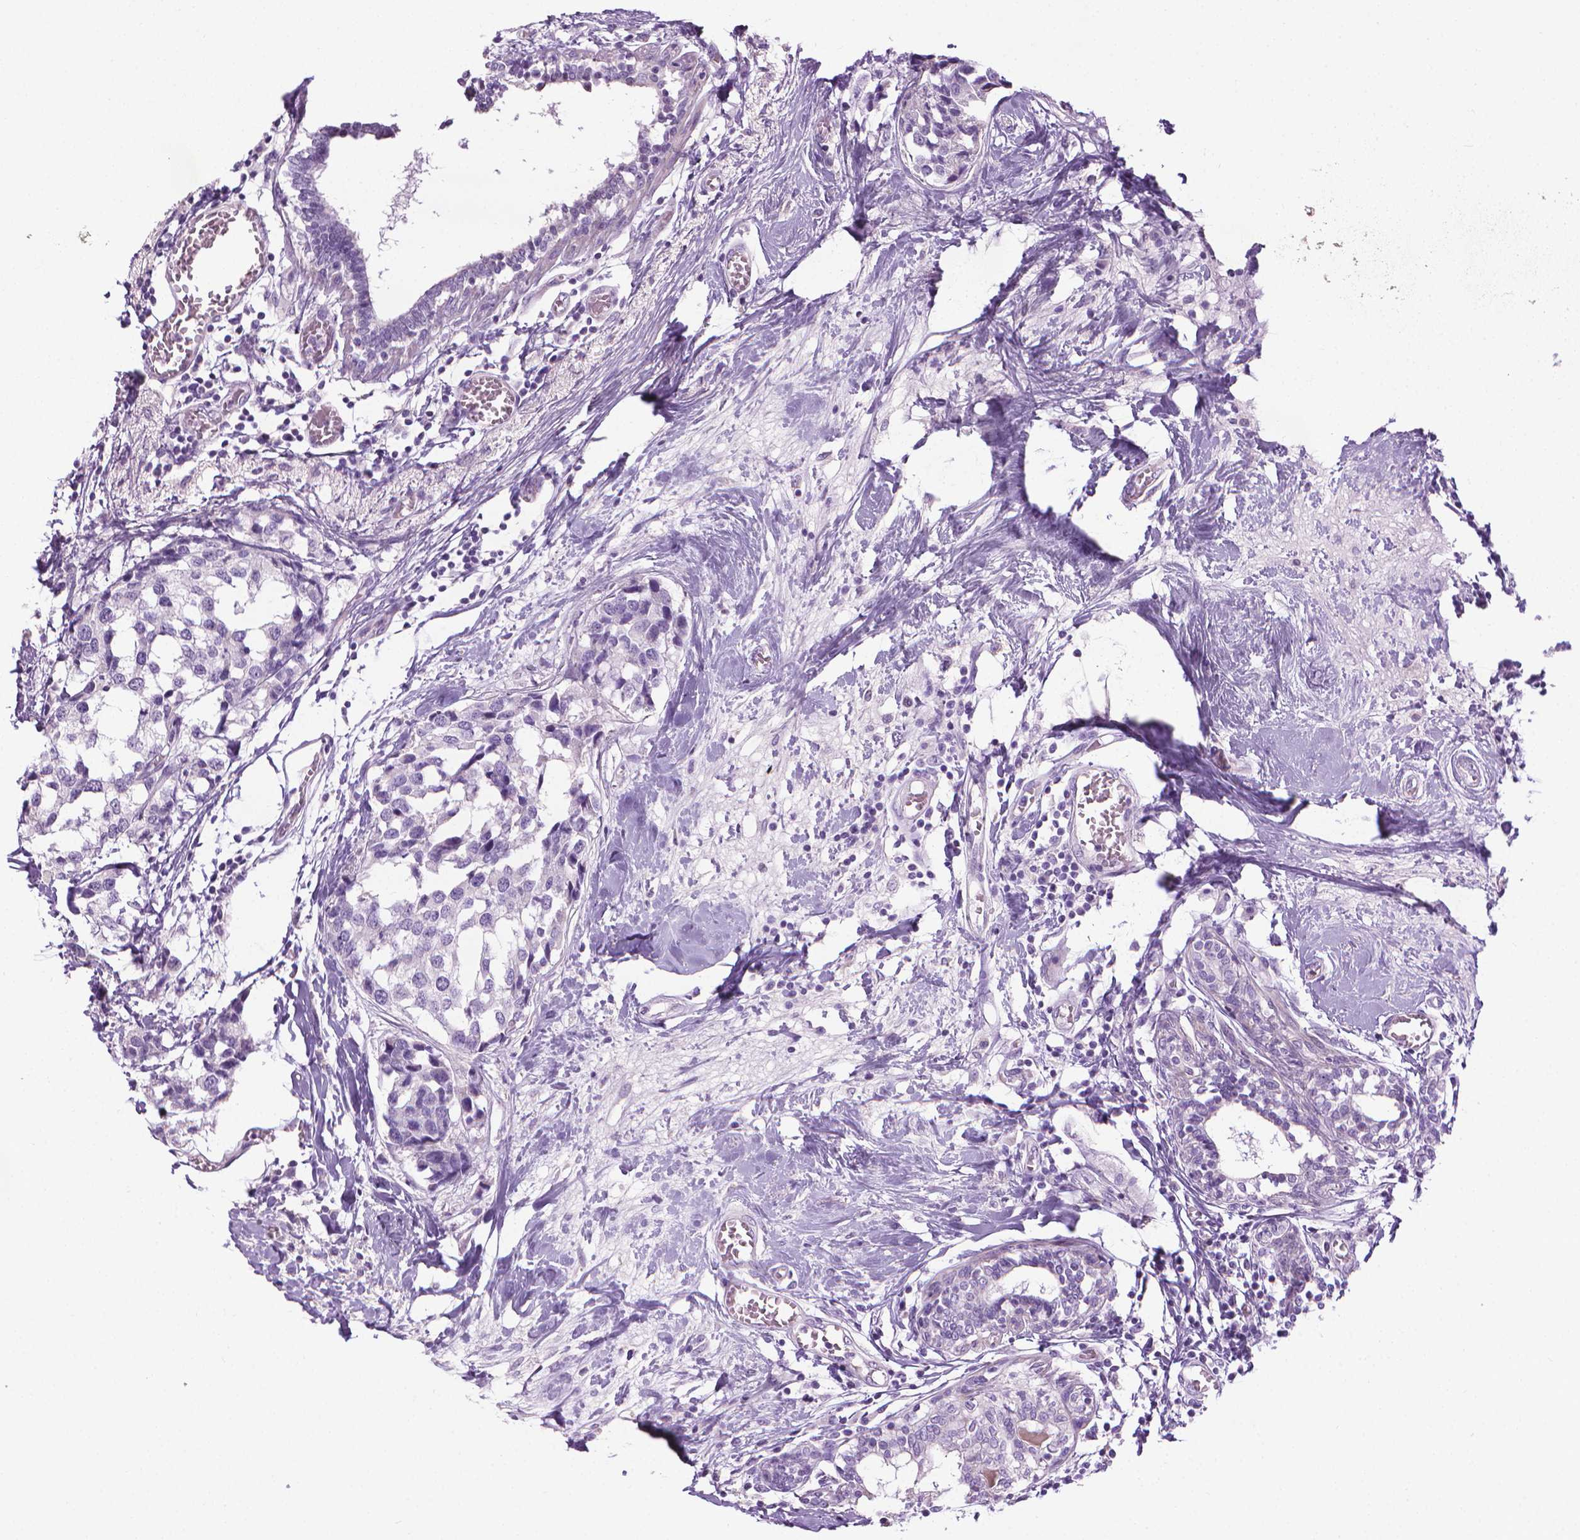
{"staining": {"intensity": "negative", "quantity": "none", "location": "none"}, "tissue": "breast cancer", "cell_type": "Tumor cells", "image_type": "cancer", "snomed": [{"axis": "morphology", "description": "Lobular carcinoma"}, {"axis": "topography", "description": "Breast"}], "caption": "IHC of breast lobular carcinoma demonstrates no staining in tumor cells.", "gene": "DNAI7", "patient": {"sex": "female", "age": 59}}